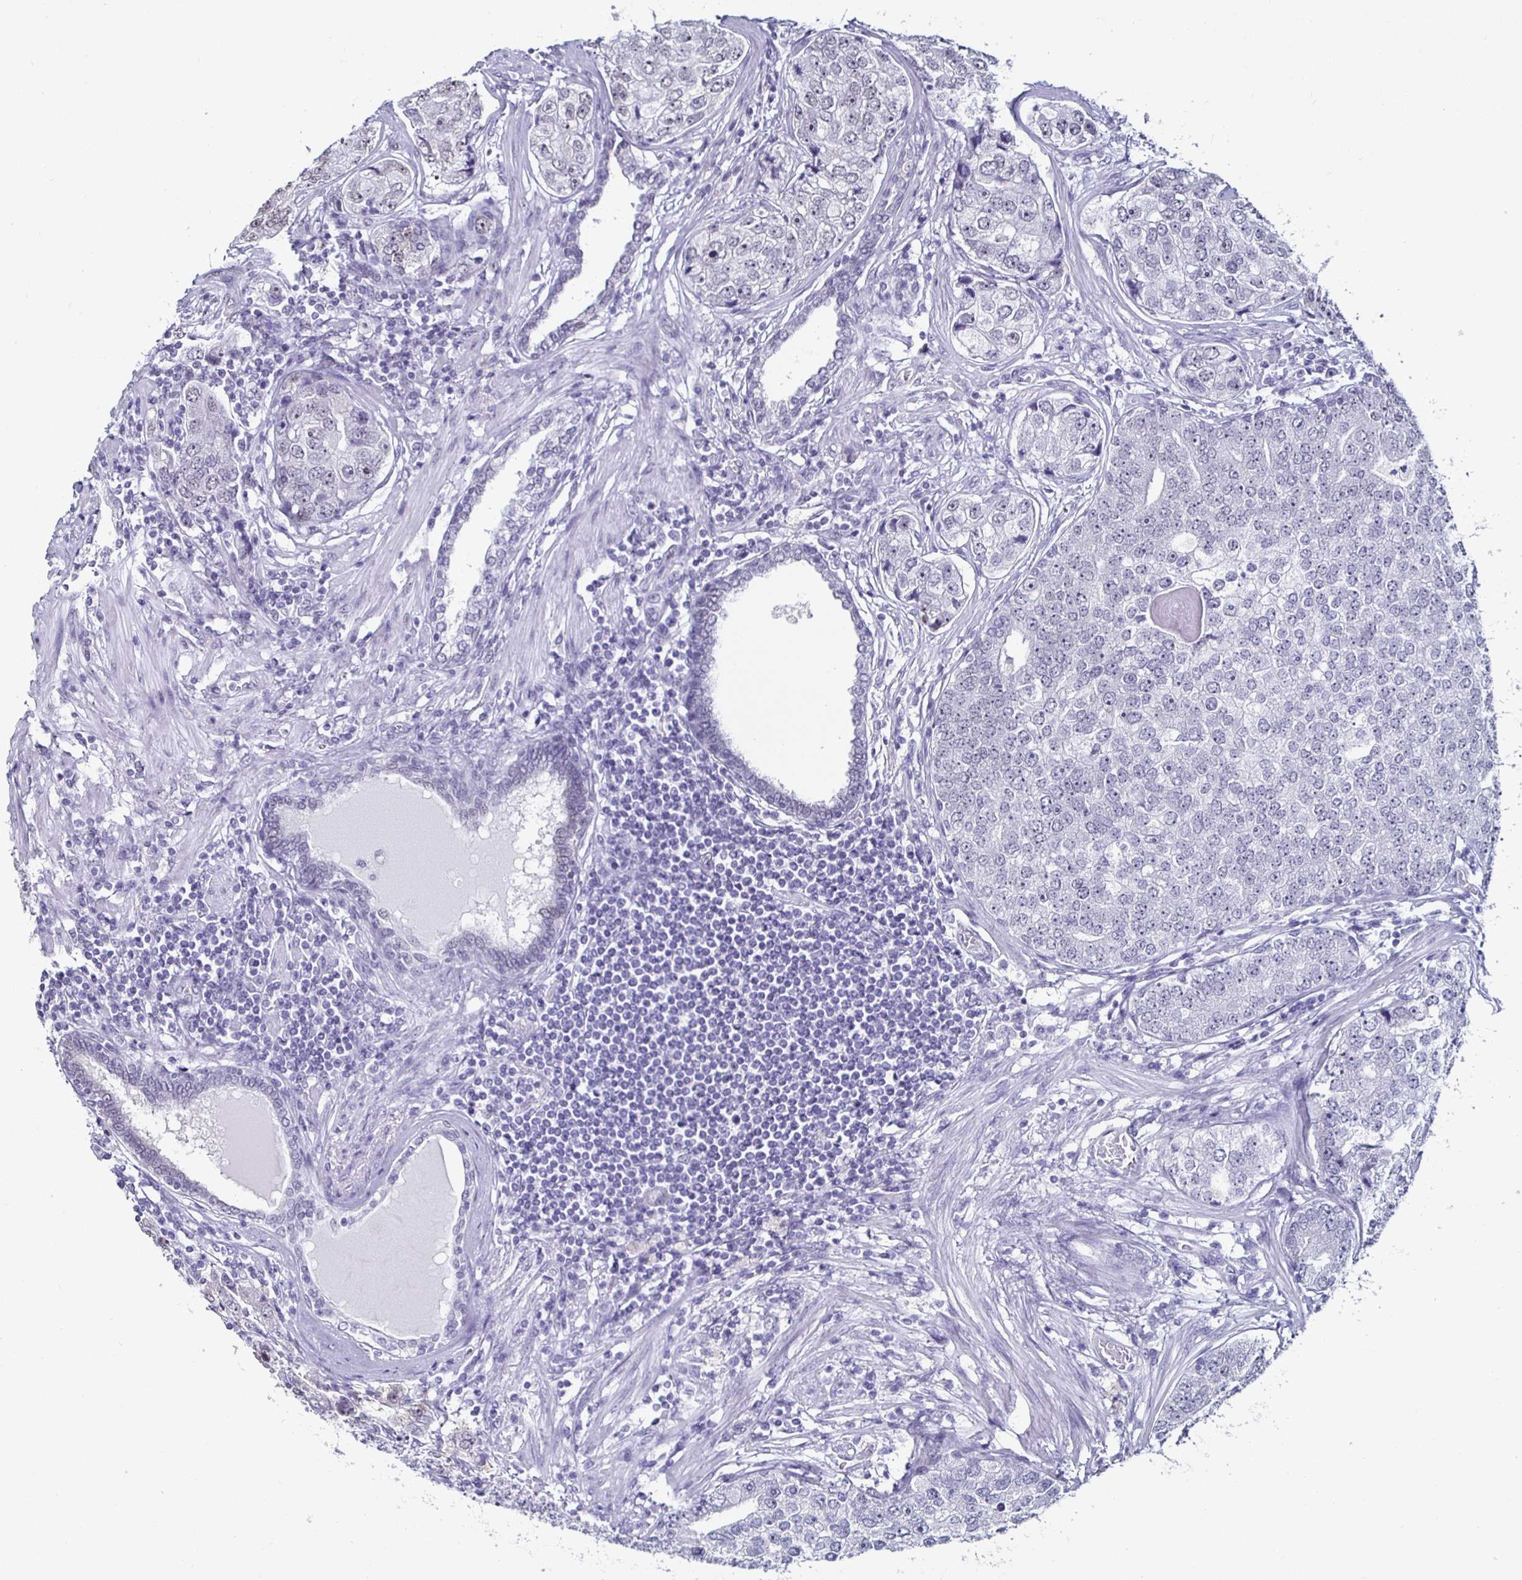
{"staining": {"intensity": "negative", "quantity": "none", "location": "none"}, "tissue": "prostate cancer", "cell_type": "Tumor cells", "image_type": "cancer", "snomed": [{"axis": "morphology", "description": "Adenocarcinoma, High grade"}, {"axis": "topography", "description": "Prostate"}], "caption": "This histopathology image is of adenocarcinoma (high-grade) (prostate) stained with immunohistochemistry to label a protein in brown with the nuclei are counter-stained blue. There is no staining in tumor cells. (Immunohistochemistry, brightfield microscopy, high magnification).", "gene": "DDX39B", "patient": {"sex": "male", "age": 60}}